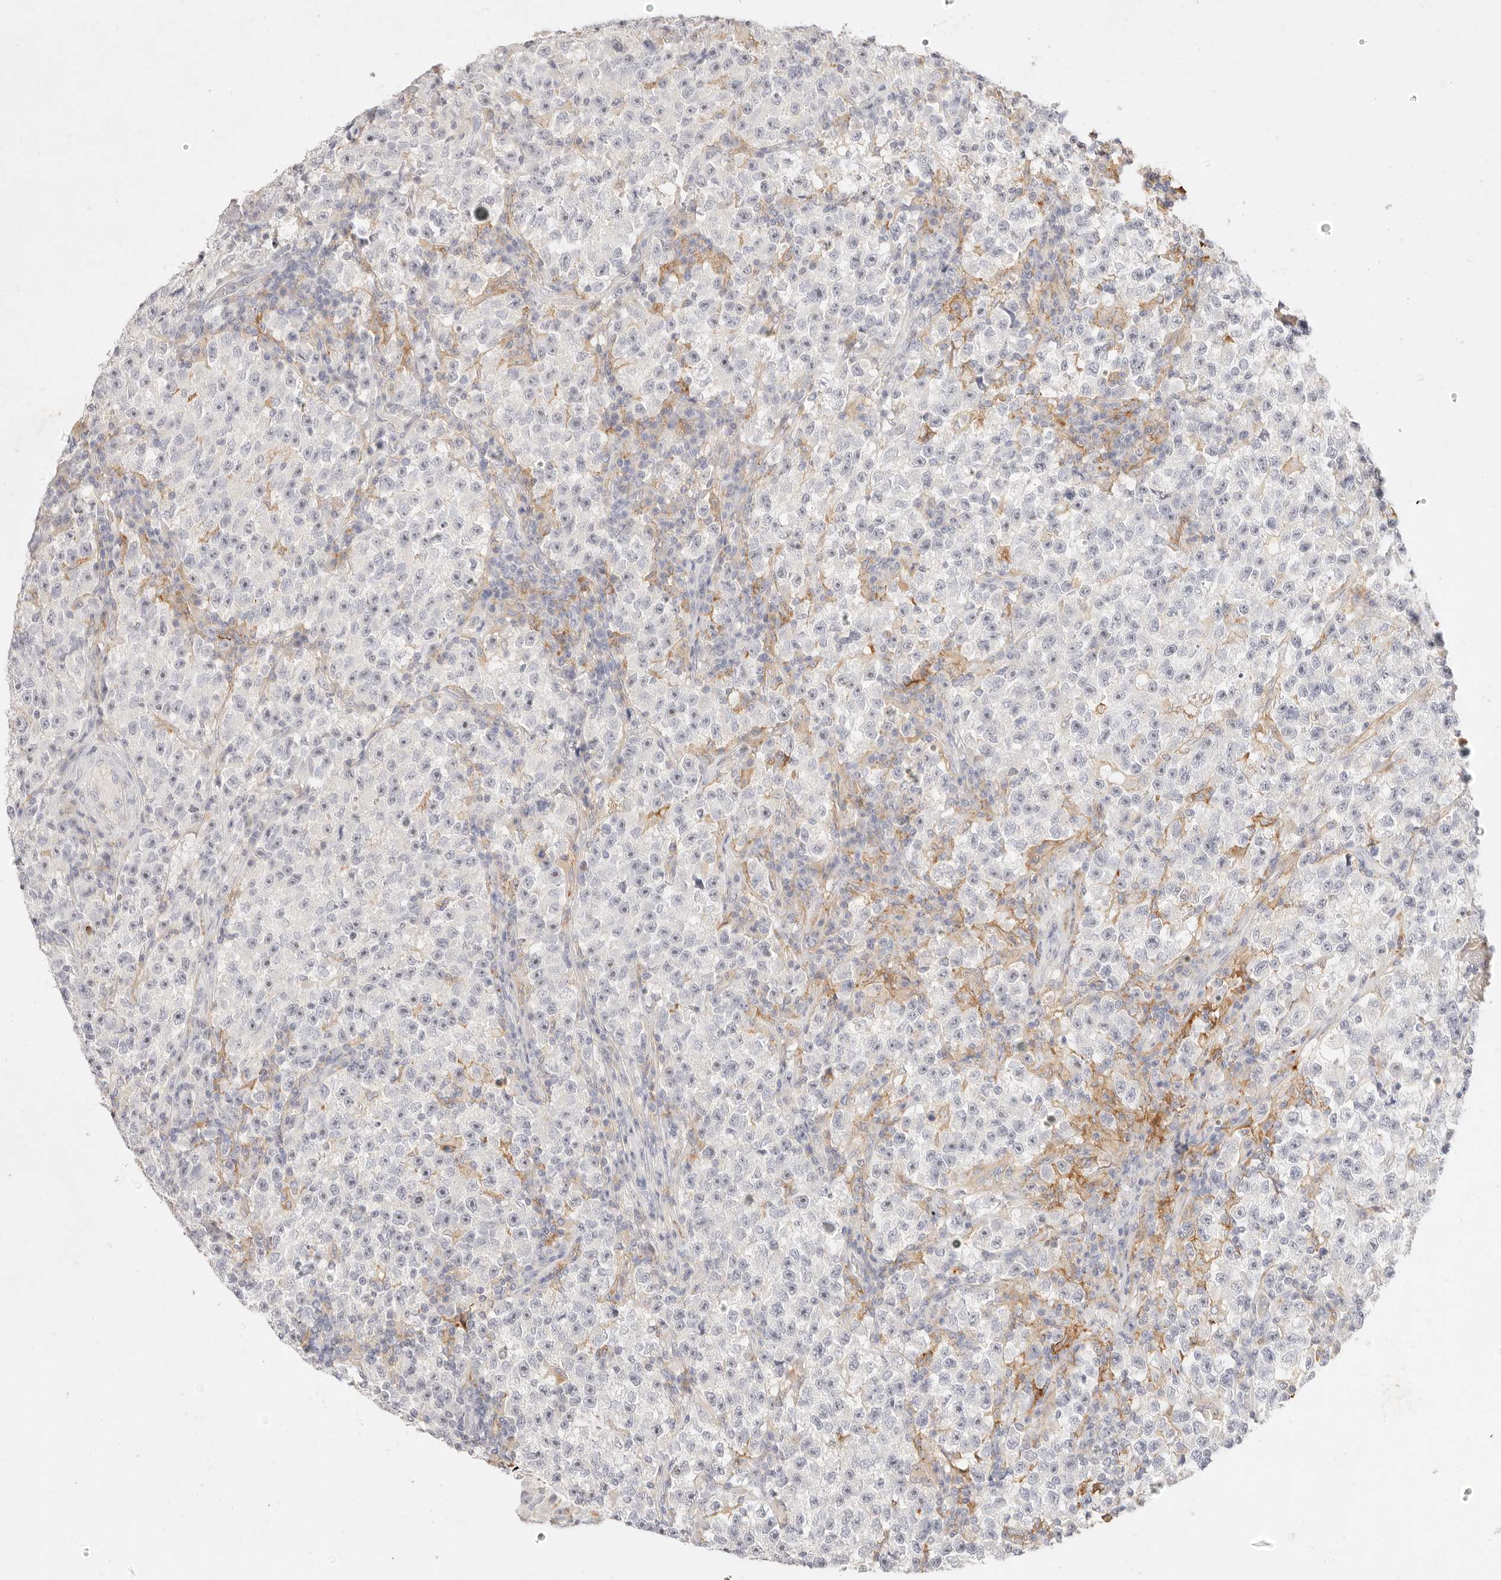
{"staining": {"intensity": "negative", "quantity": "none", "location": "none"}, "tissue": "testis cancer", "cell_type": "Tumor cells", "image_type": "cancer", "snomed": [{"axis": "morphology", "description": "Seminoma, NOS"}, {"axis": "topography", "description": "Testis"}], "caption": "A high-resolution histopathology image shows immunohistochemistry (IHC) staining of seminoma (testis), which exhibits no significant positivity in tumor cells. The staining is performed using DAB (3,3'-diaminobenzidine) brown chromogen with nuclei counter-stained in using hematoxylin.", "gene": "GPR84", "patient": {"sex": "male", "age": 22}}